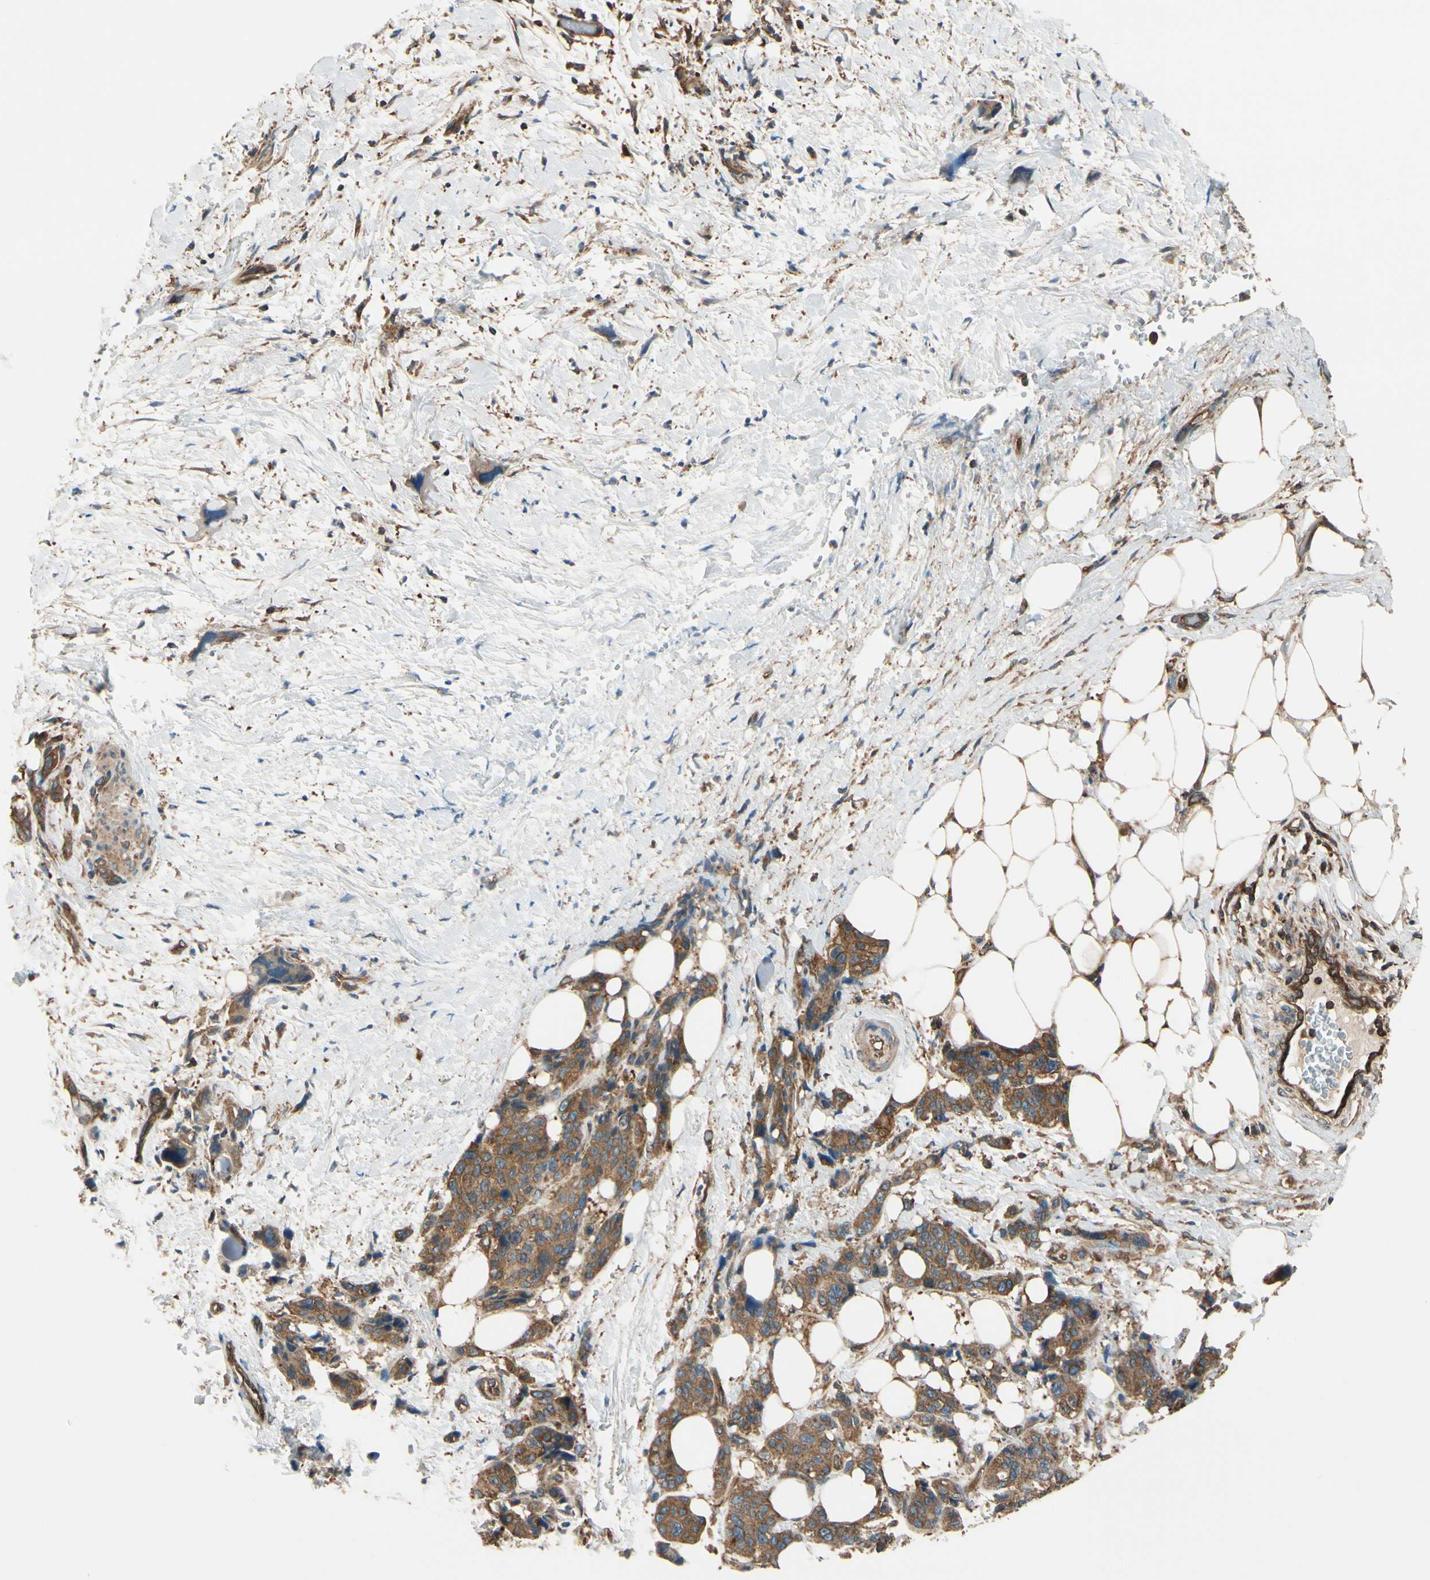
{"staining": {"intensity": "moderate", "quantity": "25%-75%", "location": "cytoplasmic/membranous"}, "tissue": "pancreatic cancer", "cell_type": "Tumor cells", "image_type": "cancer", "snomed": [{"axis": "morphology", "description": "Adenocarcinoma, NOS"}, {"axis": "topography", "description": "Pancreas"}], "caption": "A photomicrograph of human adenocarcinoma (pancreatic) stained for a protein reveals moderate cytoplasmic/membranous brown staining in tumor cells.", "gene": "EPS15", "patient": {"sex": "male", "age": 46}}